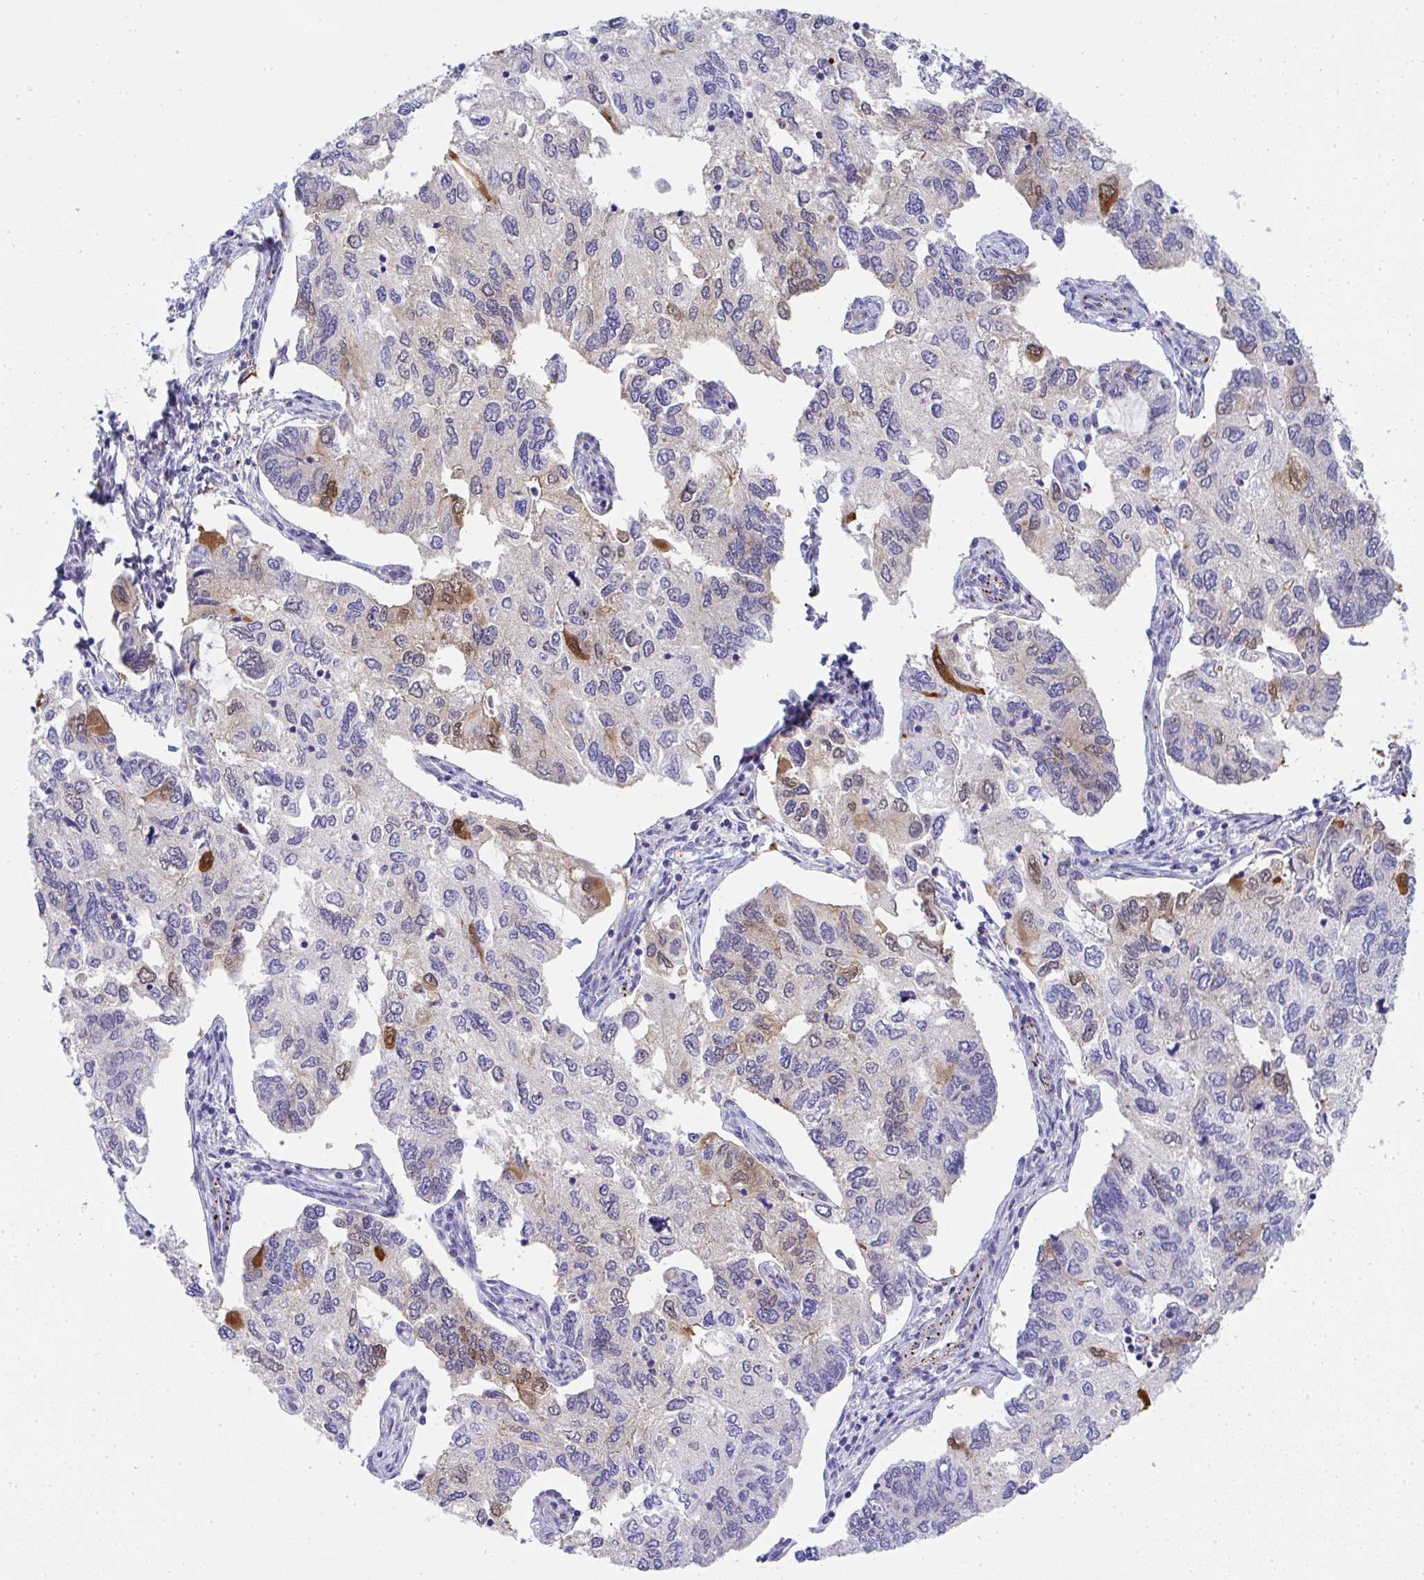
{"staining": {"intensity": "moderate", "quantity": "<25%", "location": "cytoplasmic/membranous,nuclear"}, "tissue": "endometrial cancer", "cell_type": "Tumor cells", "image_type": "cancer", "snomed": [{"axis": "morphology", "description": "Carcinoma, NOS"}, {"axis": "topography", "description": "Uterus"}], "caption": "IHC image of human endometrial cancer (carcinoma) stained for a protein (brown), which exhibits low levels of moderate cytoplasmic/membranous and nuclear positivity in about <25% of tumor cells.", "gene": "TNFAIP8", "patient": {"sex": "female", "age": 76}}